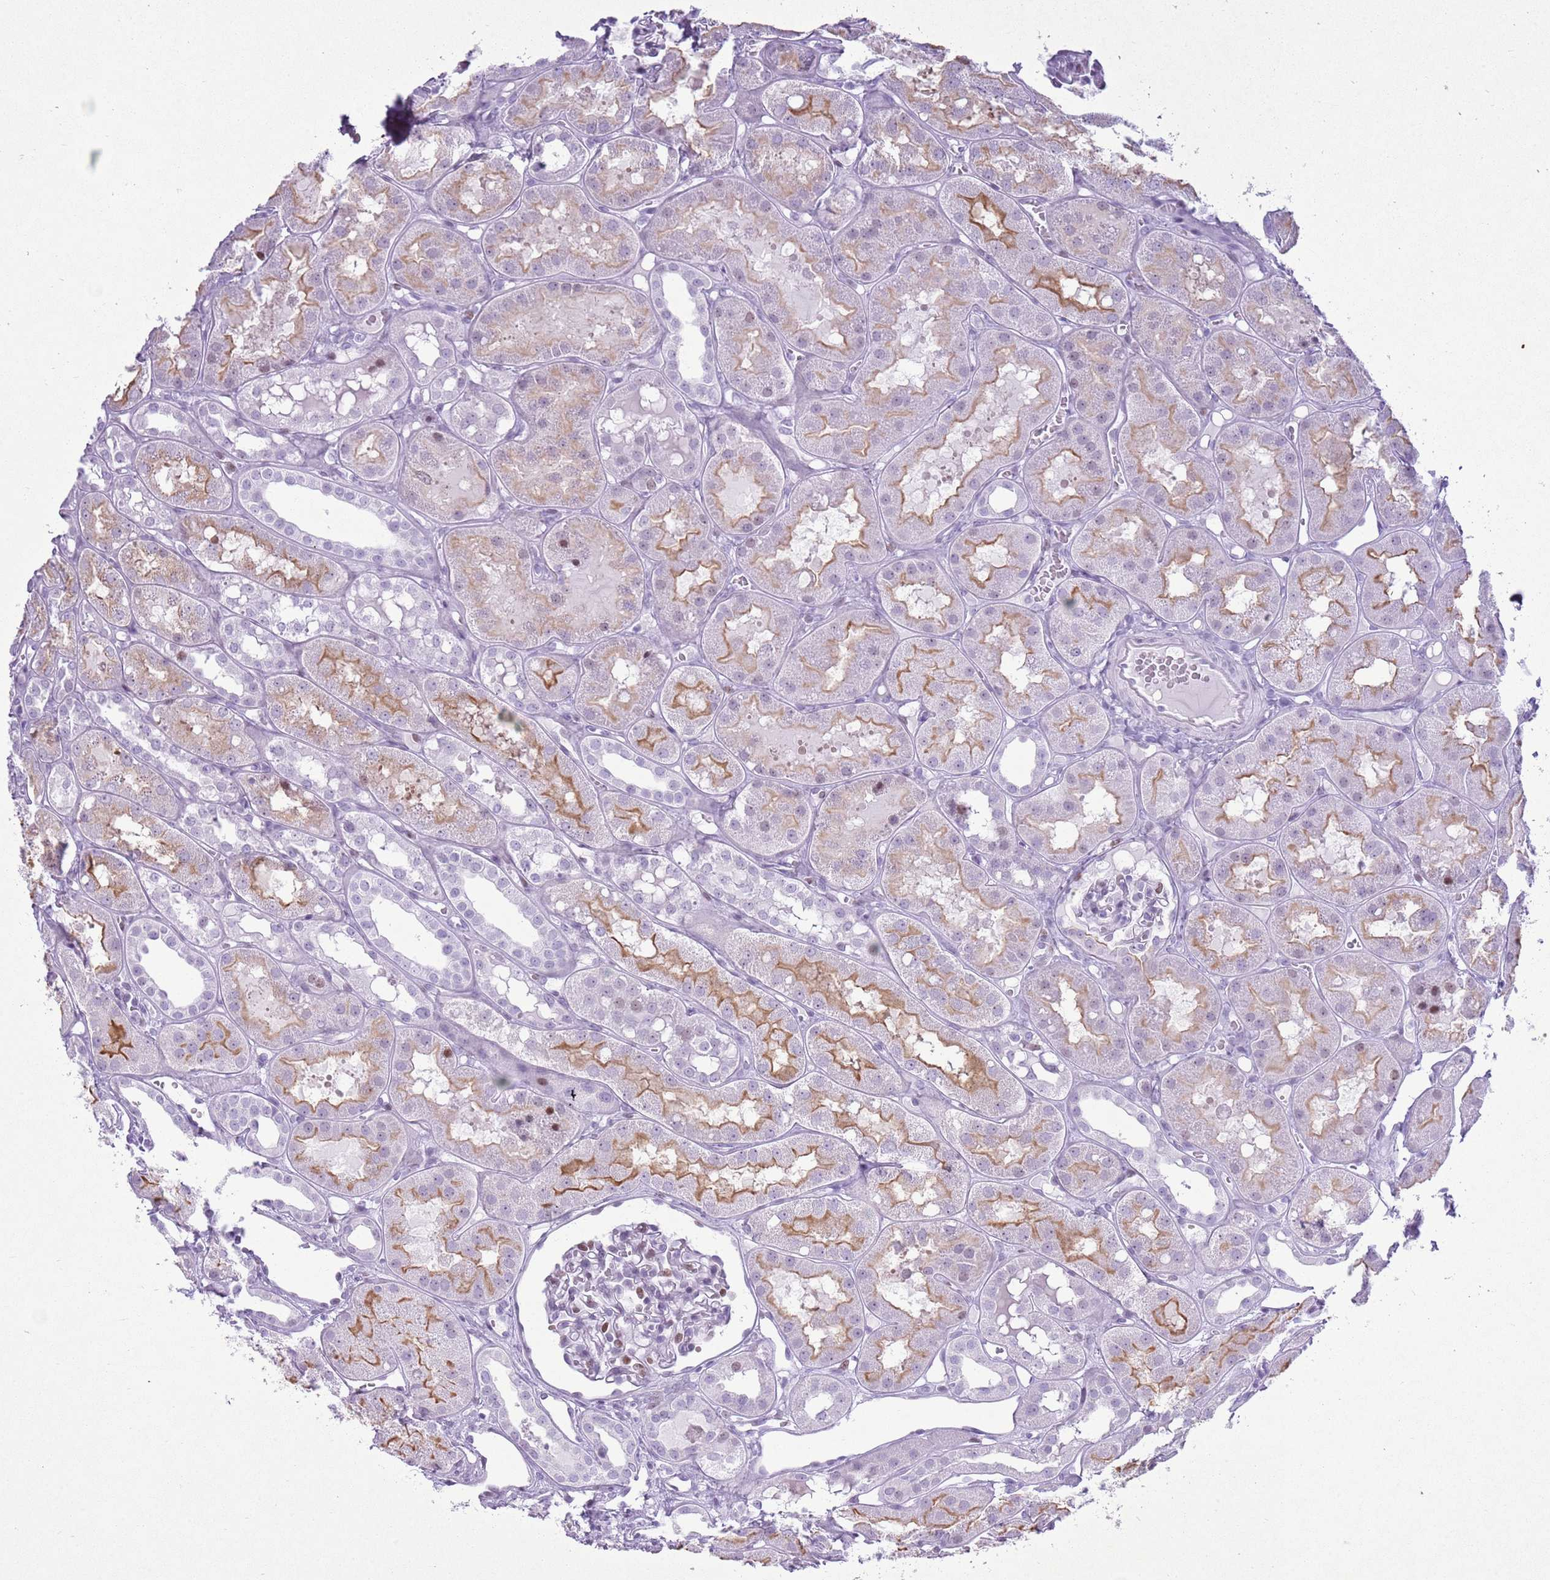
{"staining": {"intensity": "weak", "quantity": "<25%", "location": "nuclear"}, "tissue": "kidney", "cell_type": "Cells in glomeruli", "image_type": "normal", "snomed": [{"axis": "morphology", "description": "Normal tissue, NOS"}, {"axis": "topography", "description": "Kidney"}], "caption": "The immunohistochemistry micrograph has no significant positivity in cells in glomeruli of kidney. Brightfield microscopy of IHC stained with DAB (brown) and hematoxylin (blue), captured at high magnification.", "gene": "ASIP", "patient": {"sex": "male", "age": 16}}